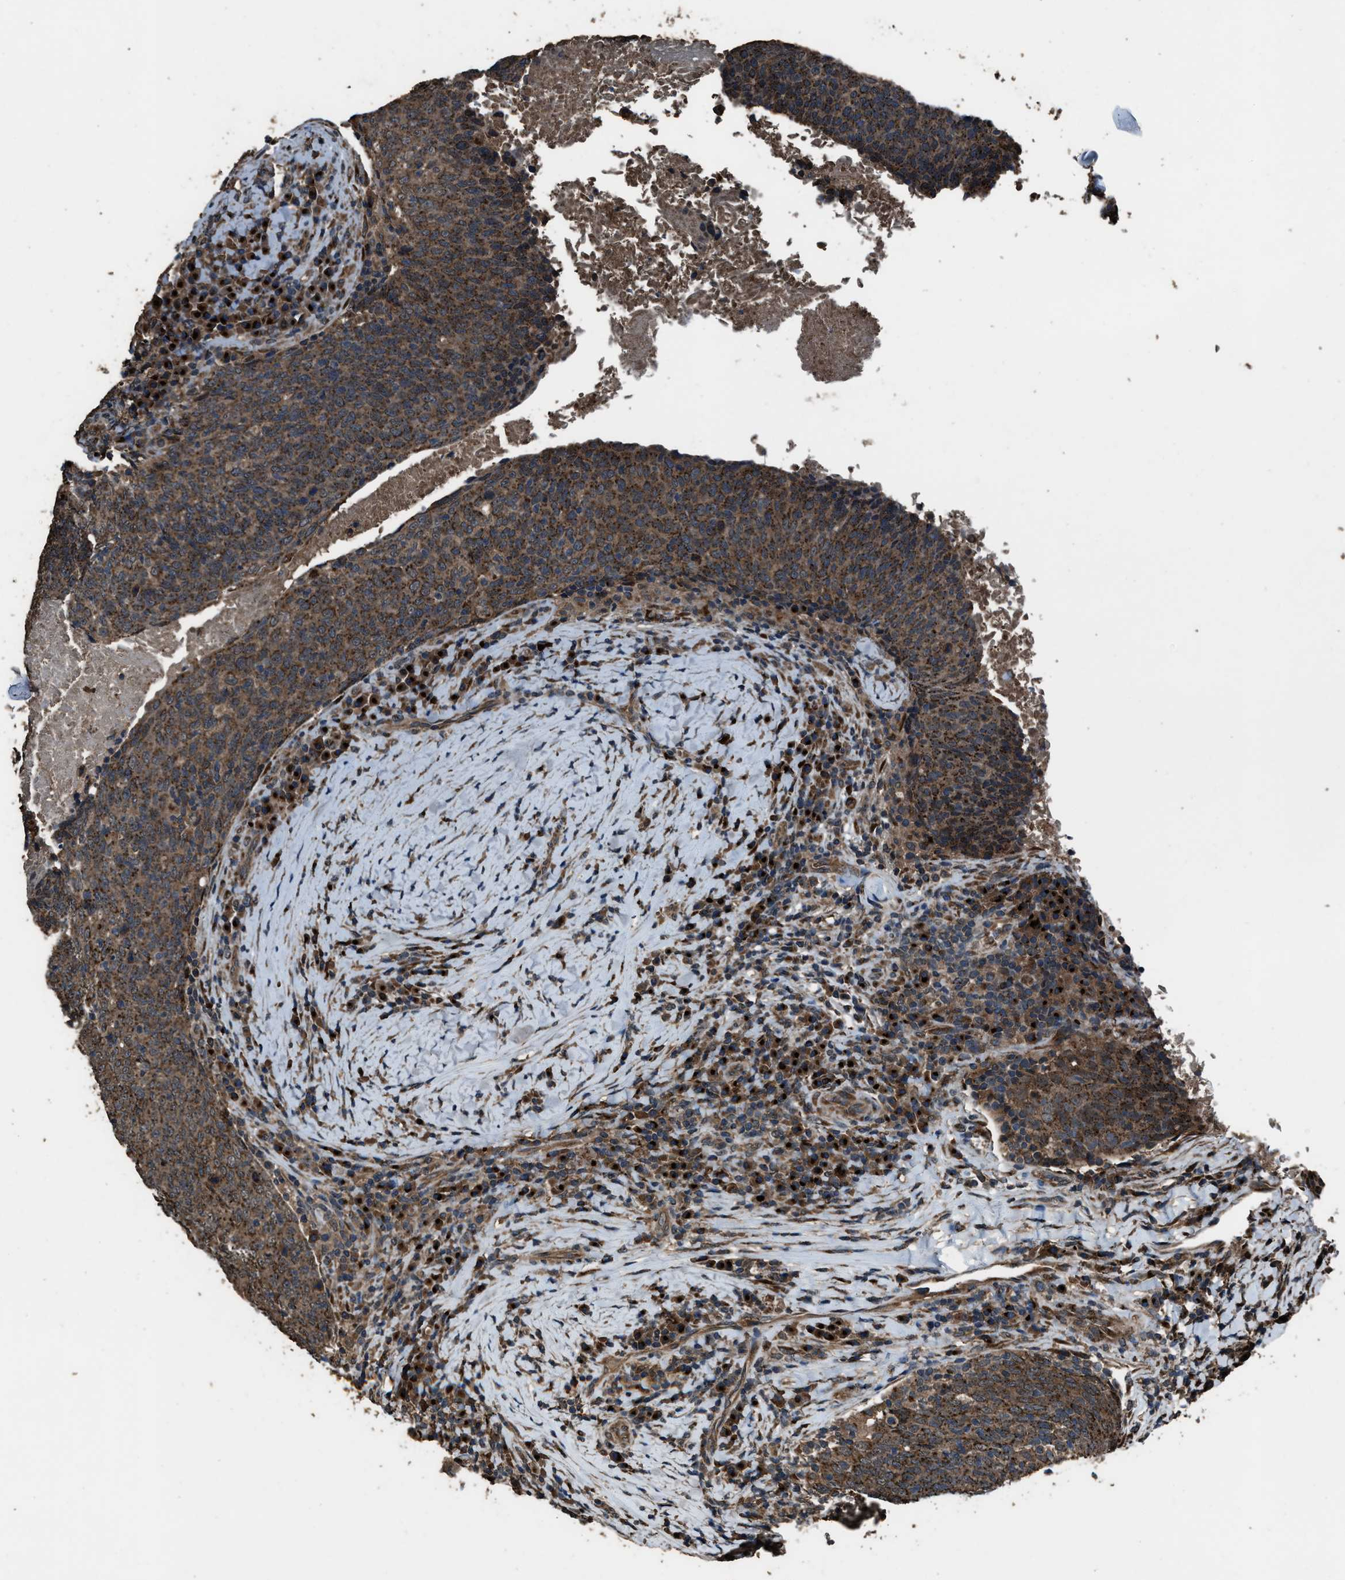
{"staining": {"intensity": "moderate", "quantity": ">75%", "location": "cytoplasmic/membranous"}, "tissue": "head and neck cancer", "cell_type": "Tumor cells", "image_type": "cancer", "snomed": [{"axis": "morphology", "description": "Squamous cell carcinoma, NOS"}, {"axis": "morphology", "description": "Squamous cell carcinoma, metastatic, NOS"}, {"axis": "topography", "description": "Lymph node"}, {"axis": "topography", "description": "Head-Neck"}], "caption": "Immunohistochemical staining of human head and neck cancer (squamous cell carcinoma) exhibits medium levels of moderate cytoplasmic/membranous positivity in about >75% of tumor cells.", "gene": "SLC38A10", "patient": {"sex": "male", "age": 62}}